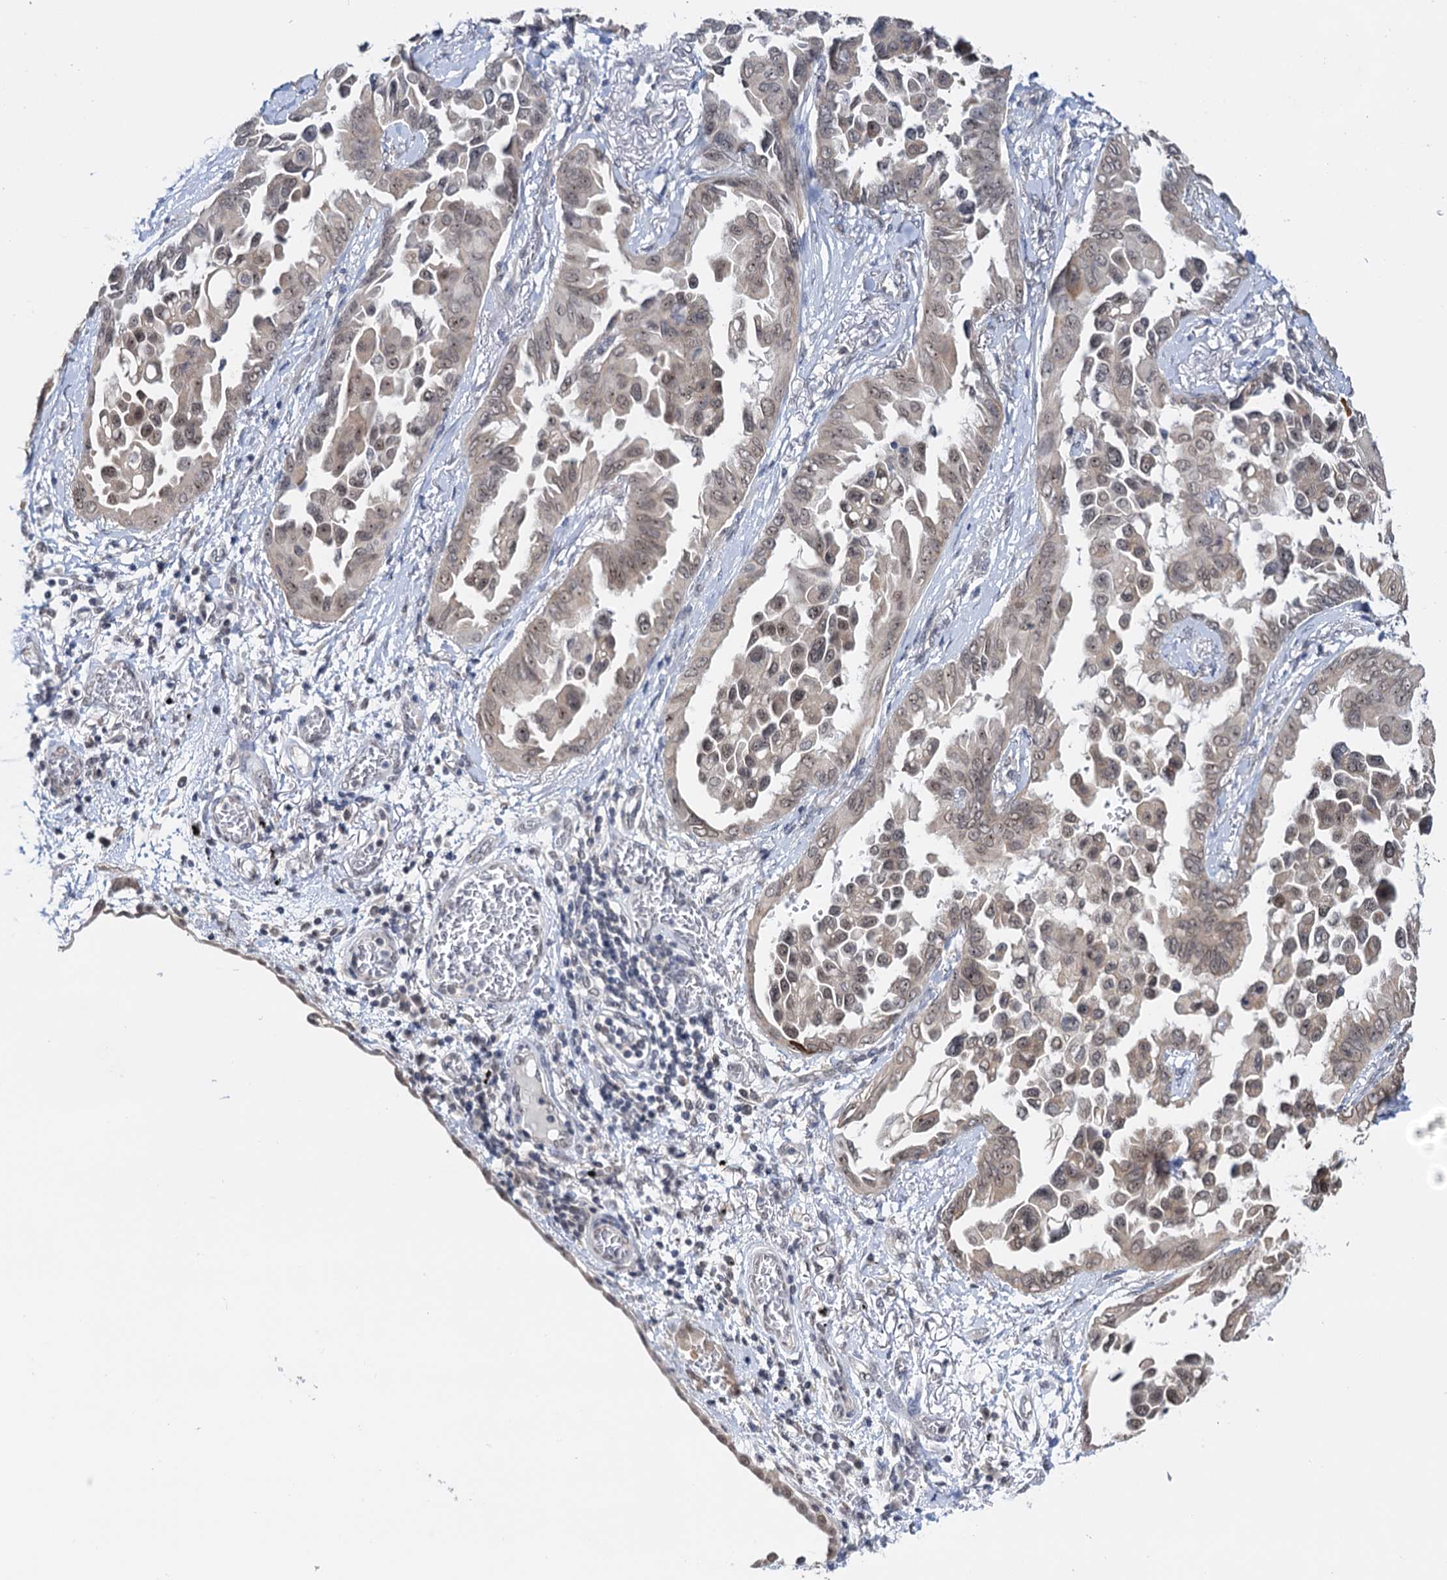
{"staining": {"intensity": "weak", "quantity": ">75%", "location": "nuclear"}, "tissue": "lung cancer", "cell_type": "Tumor cells", "image_type": "cancer", "snomed": [{"axis": "morphology", "description": "Adenocarcinoma, NOS"}, {"axis": "topography", "description": "Lung"}], "caption": "Protein staining reveals weak nuclear positivity in about >75% of tumor cells in lung adenocarcinoma.", "gene": "NAT10", "patient": {"sex": "female", "age": 67}}